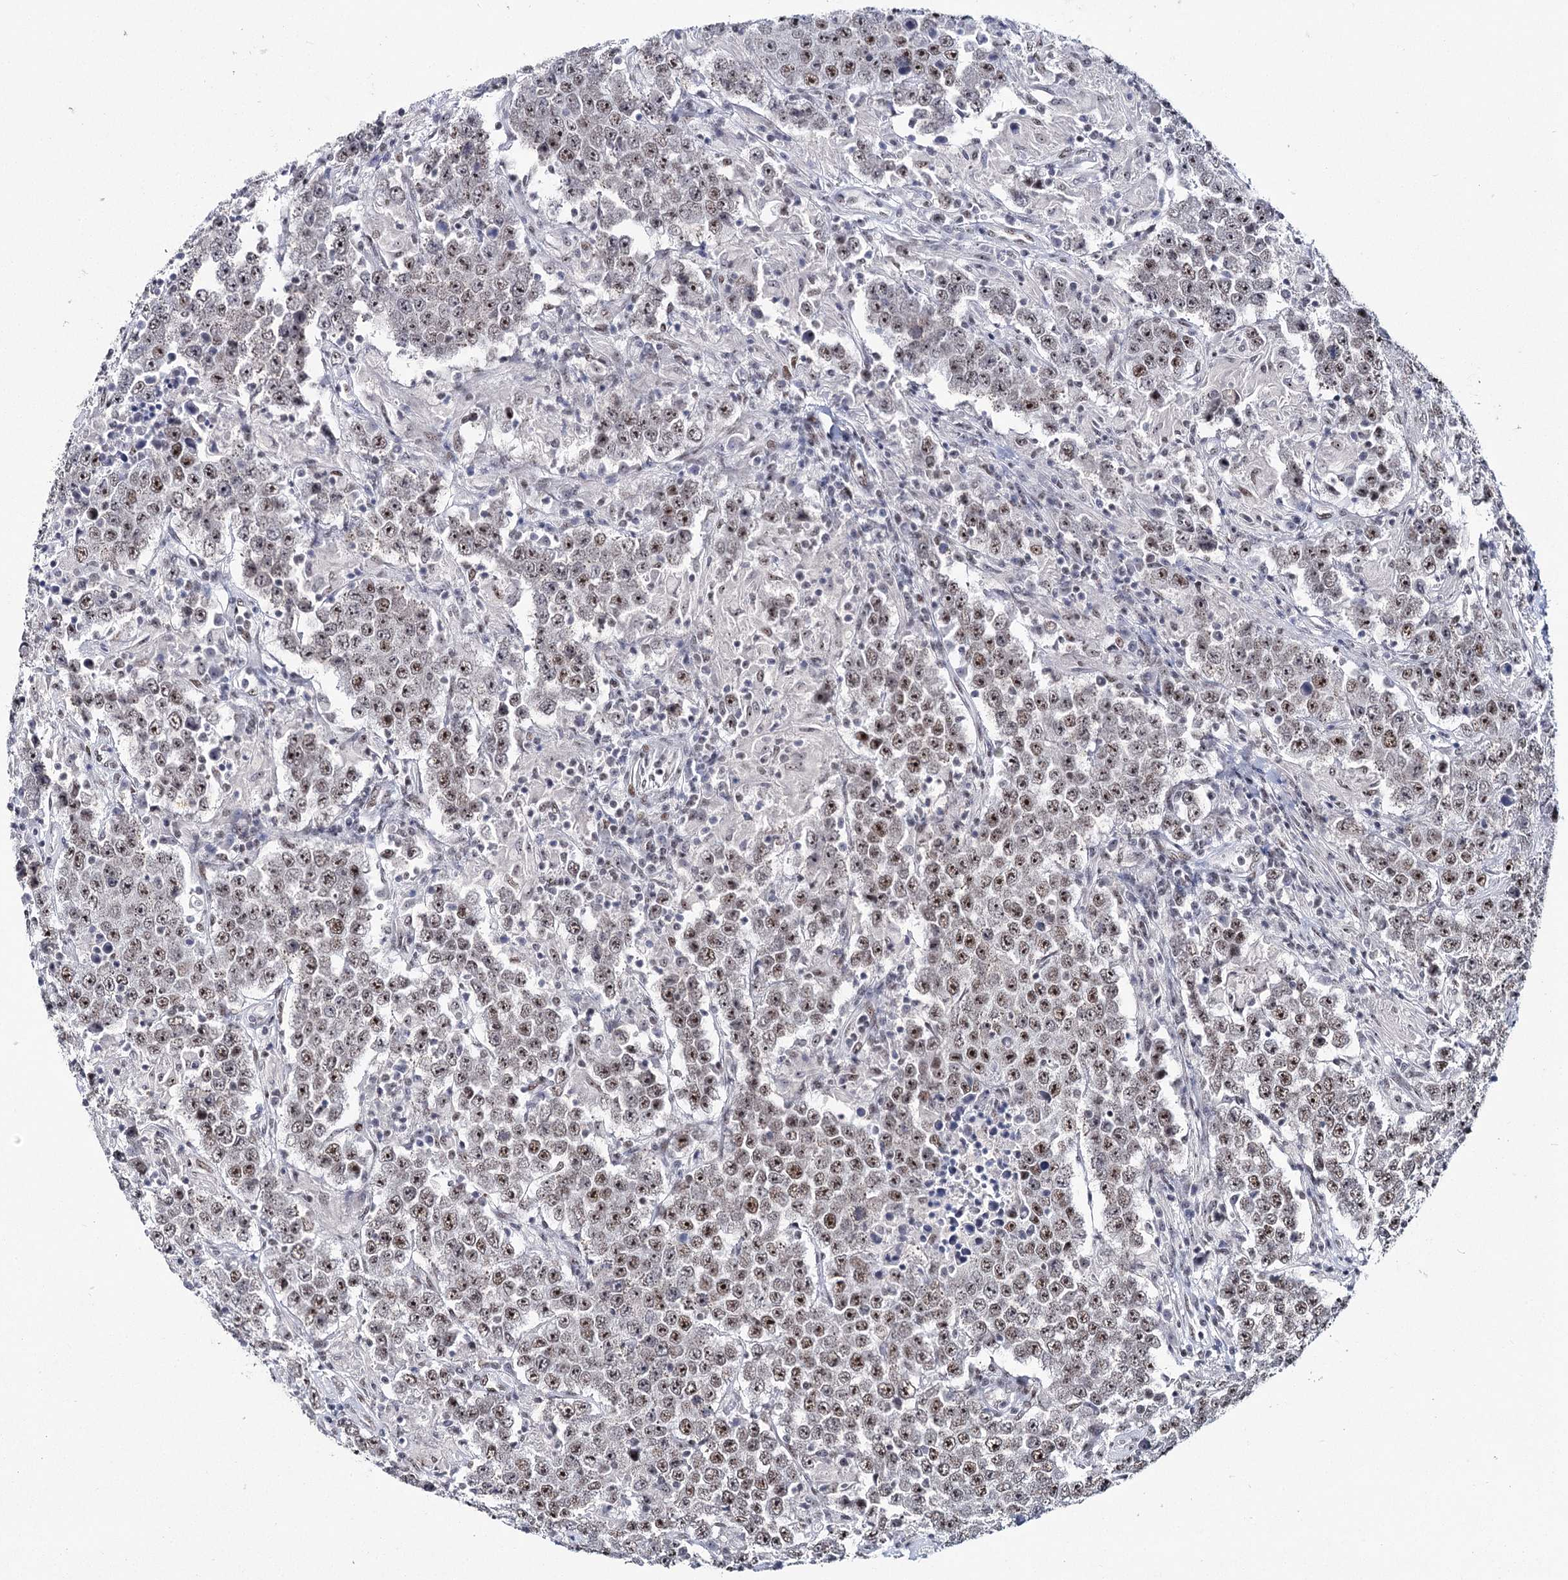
{"staining": {"intensity": "strong", "quantity": ">75%", "location": "nuclear"}, "tissue": "testis cancer", "cell_type": "Tumor cells", "image_type": "cancer", "snomed": [{"axis": "morphology", "description": "Normal tissue, NOS"}, {"axis": "morphology", "description": "Urothelial carcinoma, High grade"}, {"axis": "morphology", "description": "Seminoma, NOS"}, {"axis": "morphology", "description": "Carcinoma, Embryonal, NOS"}, {"axis": "topography", "description": "Urinary bladder"}, {"axis": "topography", "description": "Testis"}], "caption": "Human testis cancer (embryonal carcinoma) stained for a protein (brown) exhibits strong nuclear positive positivity in about >75% of tumor cells.", "gene": "SCAF8", "patient": {"sex": "male", "age": 41}}